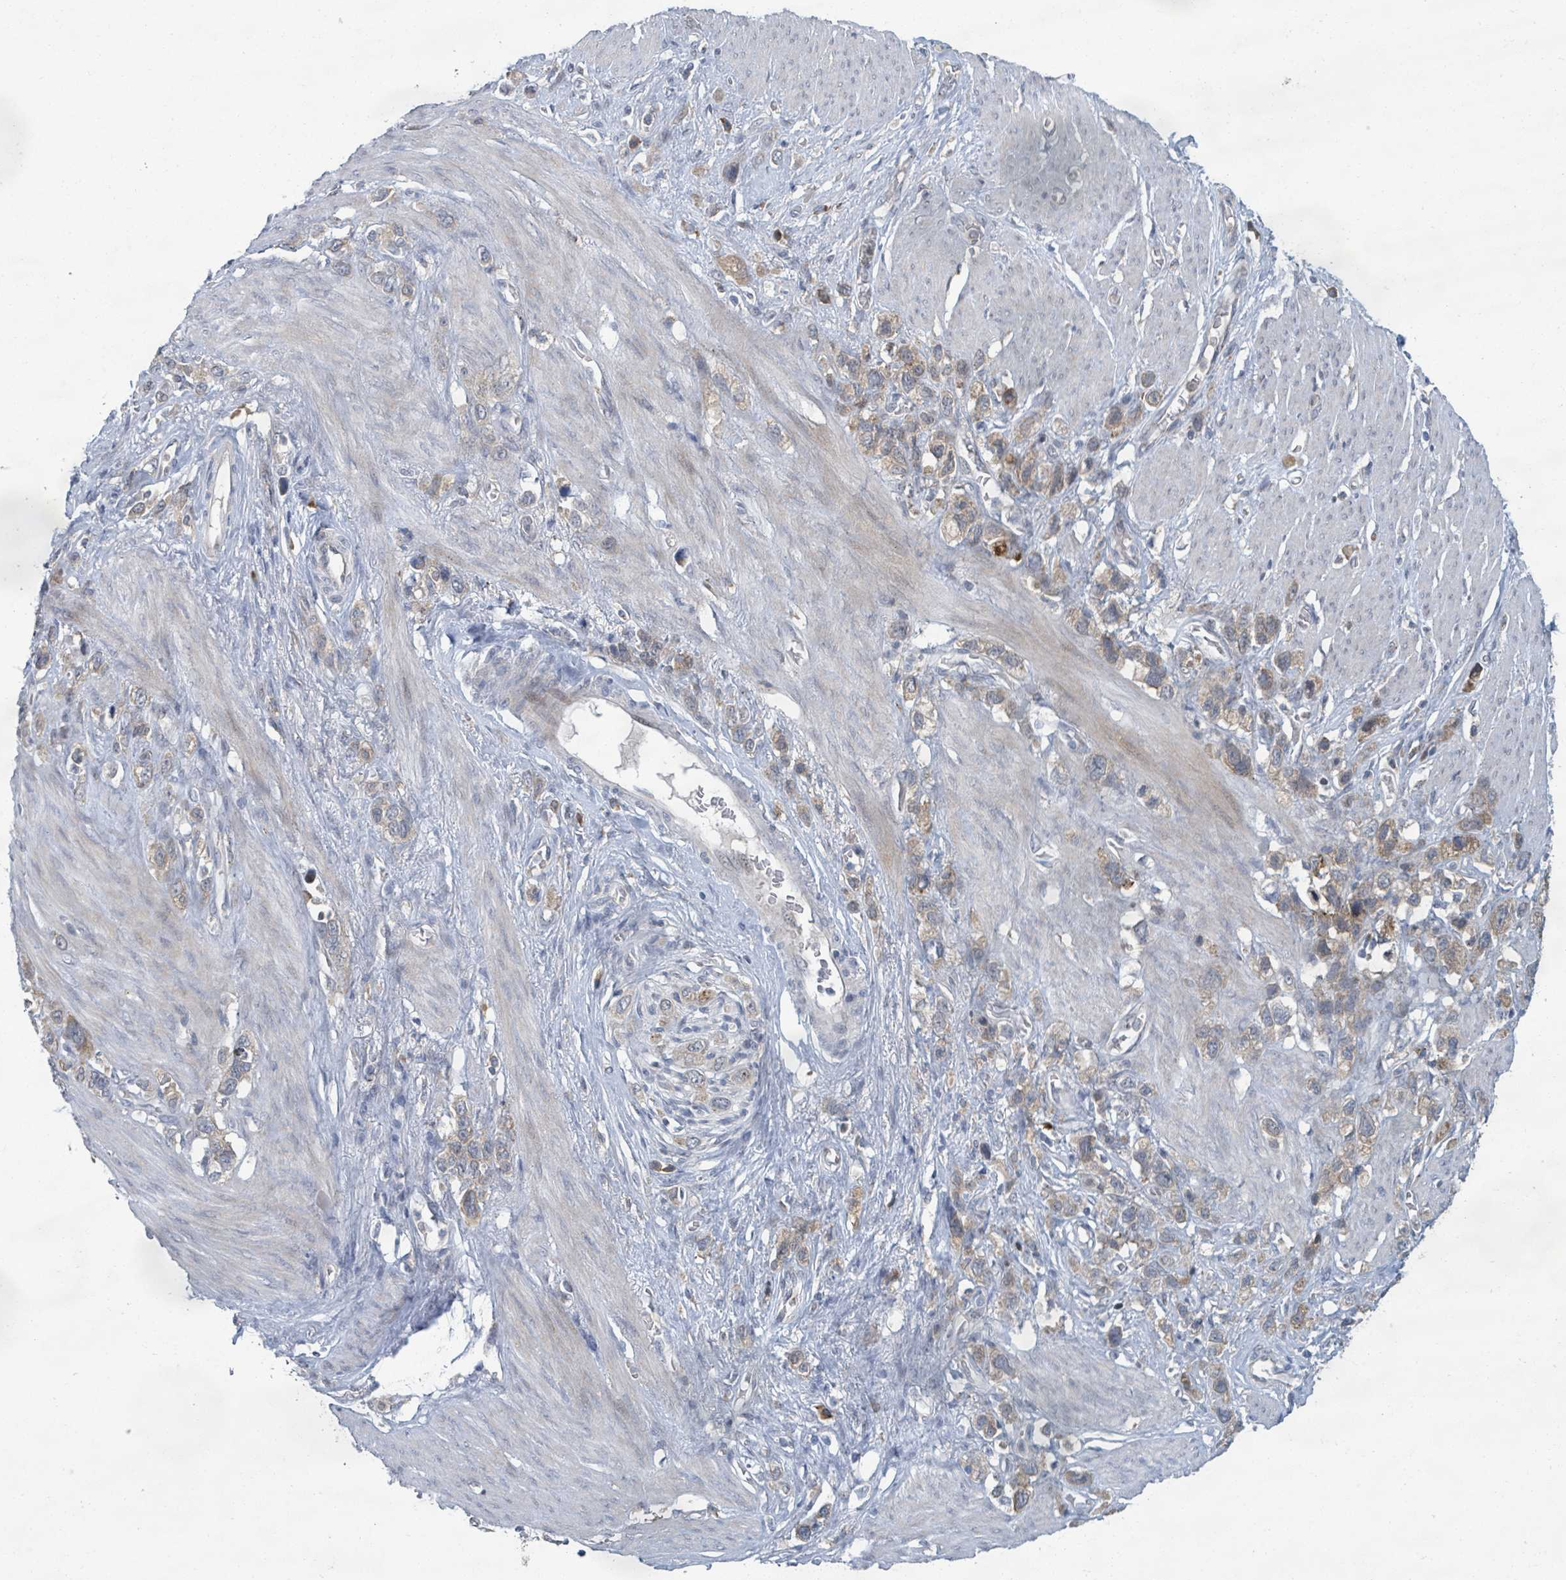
{"staining": {"intensity": "weak", "quantity": "25%-75%", "location": "cytoplasmic/membranous"}, "tissue": "stomach cancer", "cell_type": "Tumor cells", "image_type": "cancer", "snomed": [{"axis": "morphology", "description": "Adenocarcinoma, NOS"}, {"axis": "topography", "description": "Stomach"}], "caption": "Weak cytoplasmic/membranous staining for a protein is present in approximately 25%-75% of tumor cells of adenocarcinoma (stomach) using IHC.", "gene": "SHROOM2", "patient": {"sex": "female", "age": 65}}